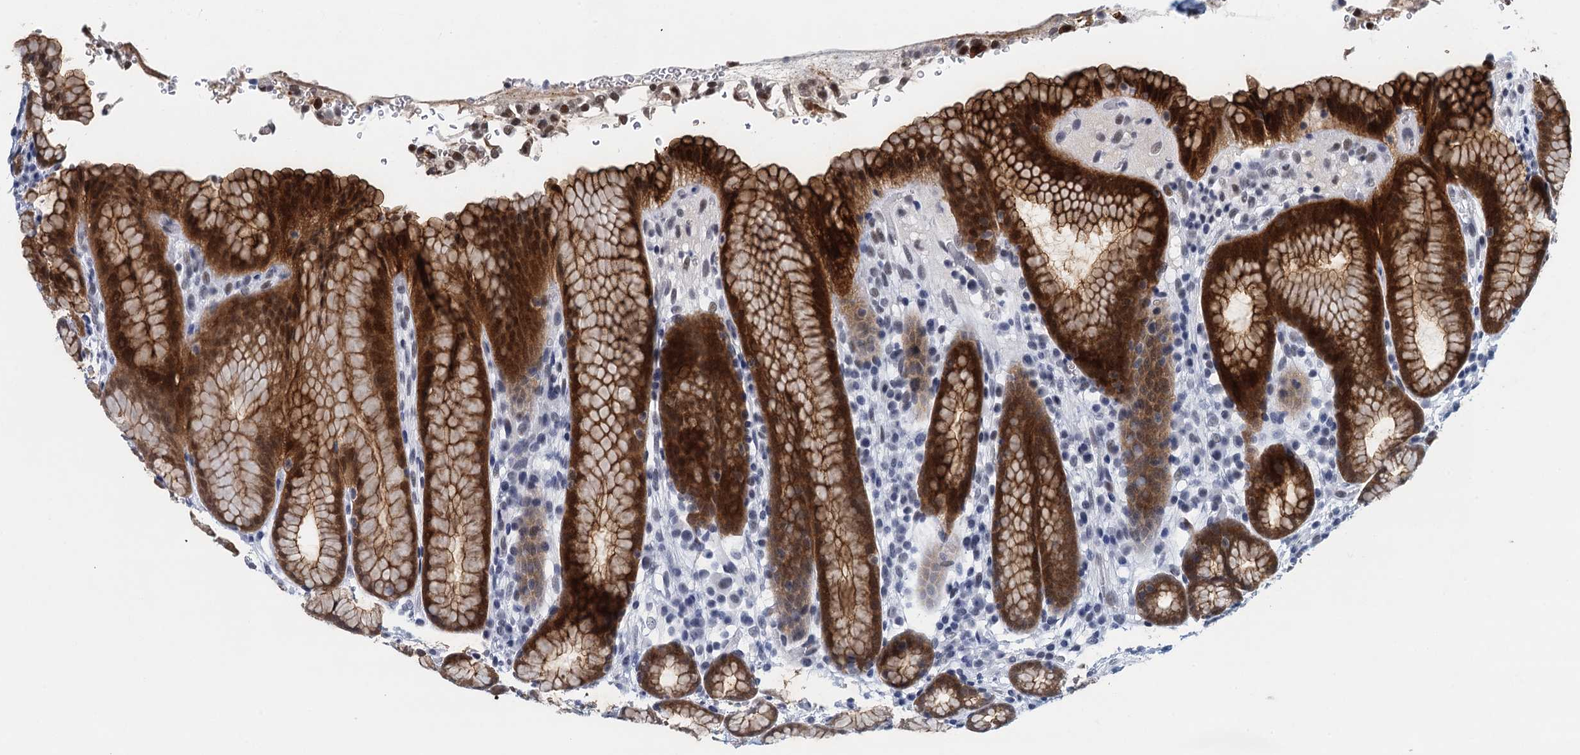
{"staining": {"intensity": "strong", "quantity": "25%-75%", "location": "cytoplasmic/membranous,nuclear"}, "tissue": "stomach", "cell_type": "Glandular cells", "image_type": "normal", "snomed": [{"axis": "morphology", "description": "Normal tissue, NOS"}, {"axis": "topography", "description": "Stomach"}], "caption": "Normal stomach shows strong cytoplasmic/membranous,nuclear positivity in approximately 25%-75% of glandular cells.", "gene": "EPS8L1", "patient": {"sex": "male", "age": 42}}